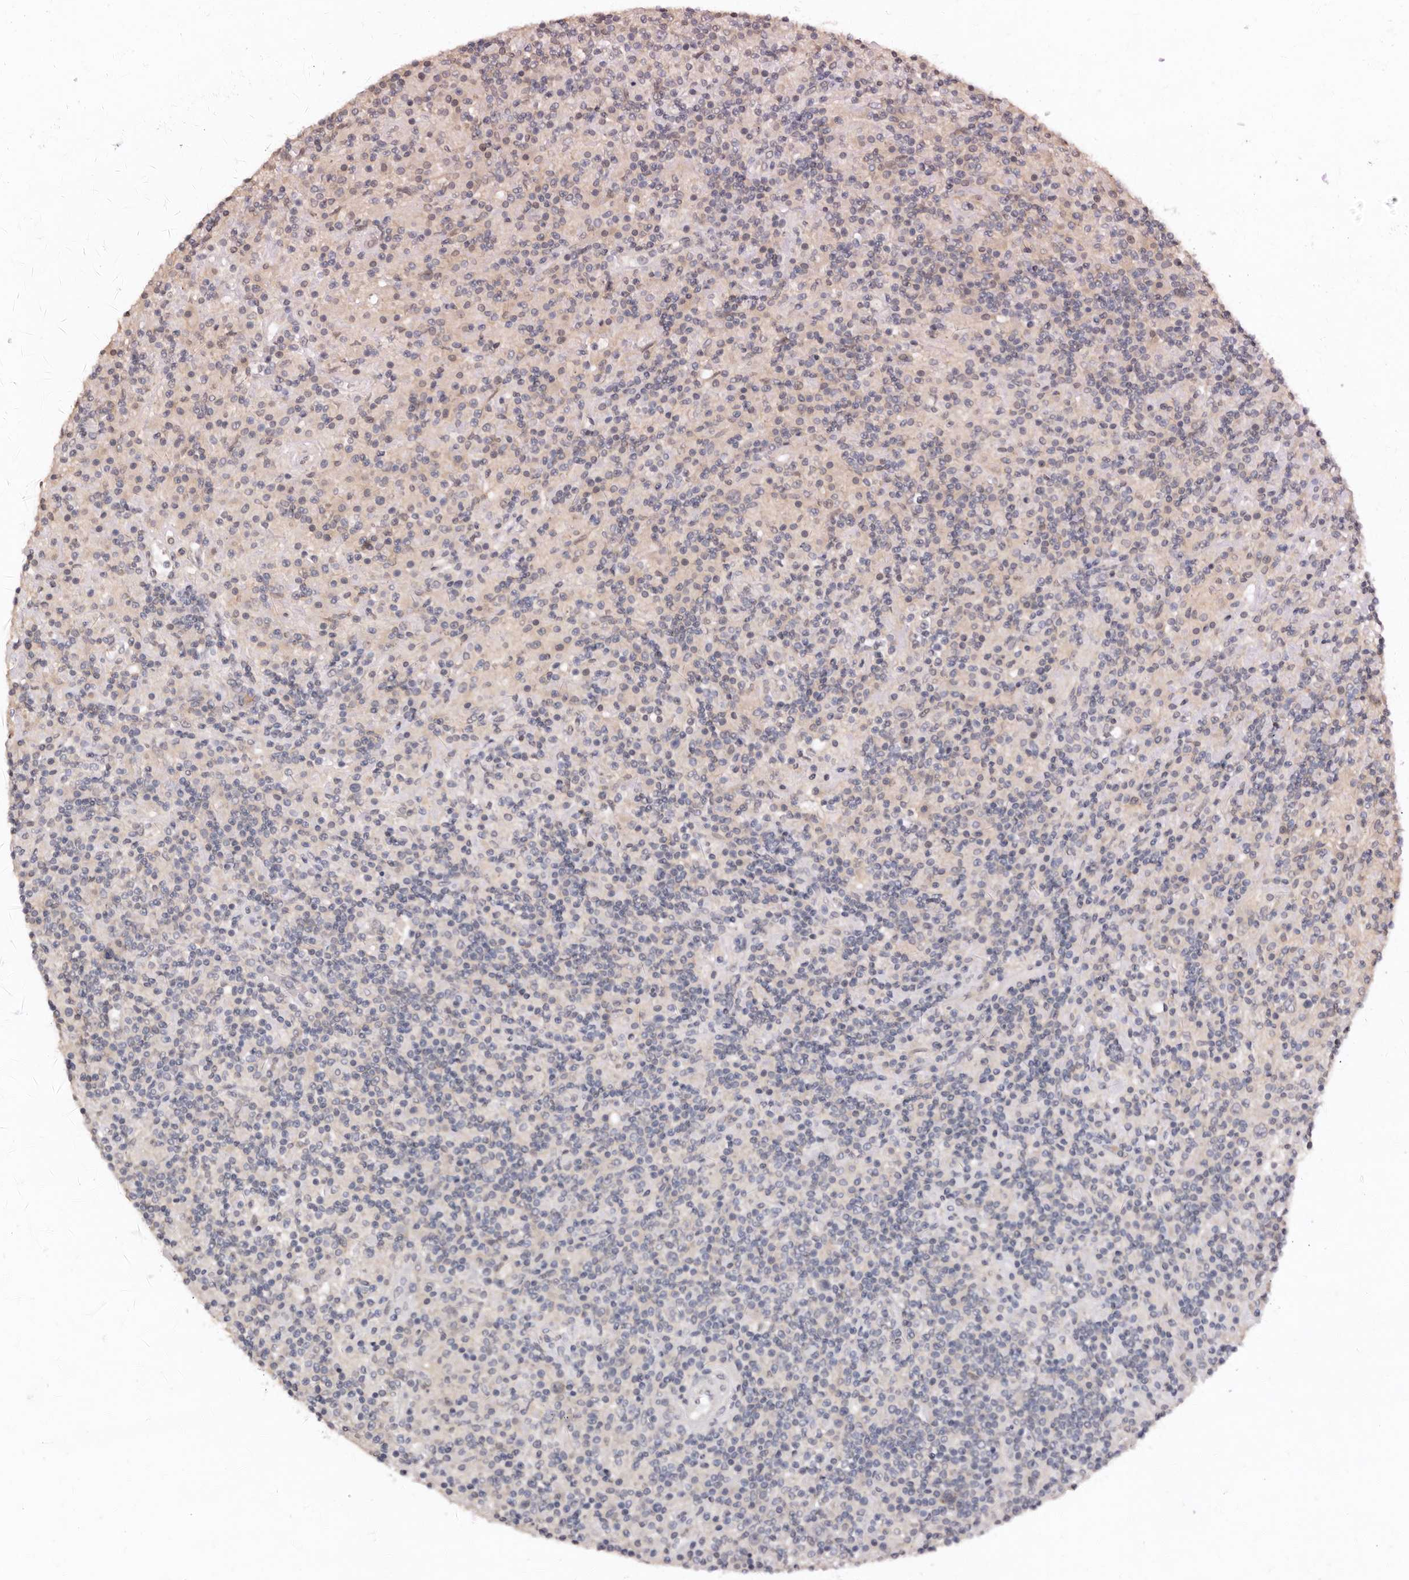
{"staining": {"intensity": "negative", "quantity": "none", "location": "none"}, "tissue": "lymphoma", "cell_type": "Tumor cells", "image_type": "cancer", "snomed": [{"axis": "morphology", "description": "Hodgkin's disease, NOS"}, {"axis": "topography", "description": "Lymph node"}], "caption": "DAB (3,3'-diaminobenzidine) immunohistochemical staining of Hodgkin's disease exhibits no significant expression in tumor cells.", "gene": "SULT1E1", "patient": {"sex": "male", "age": 70}}